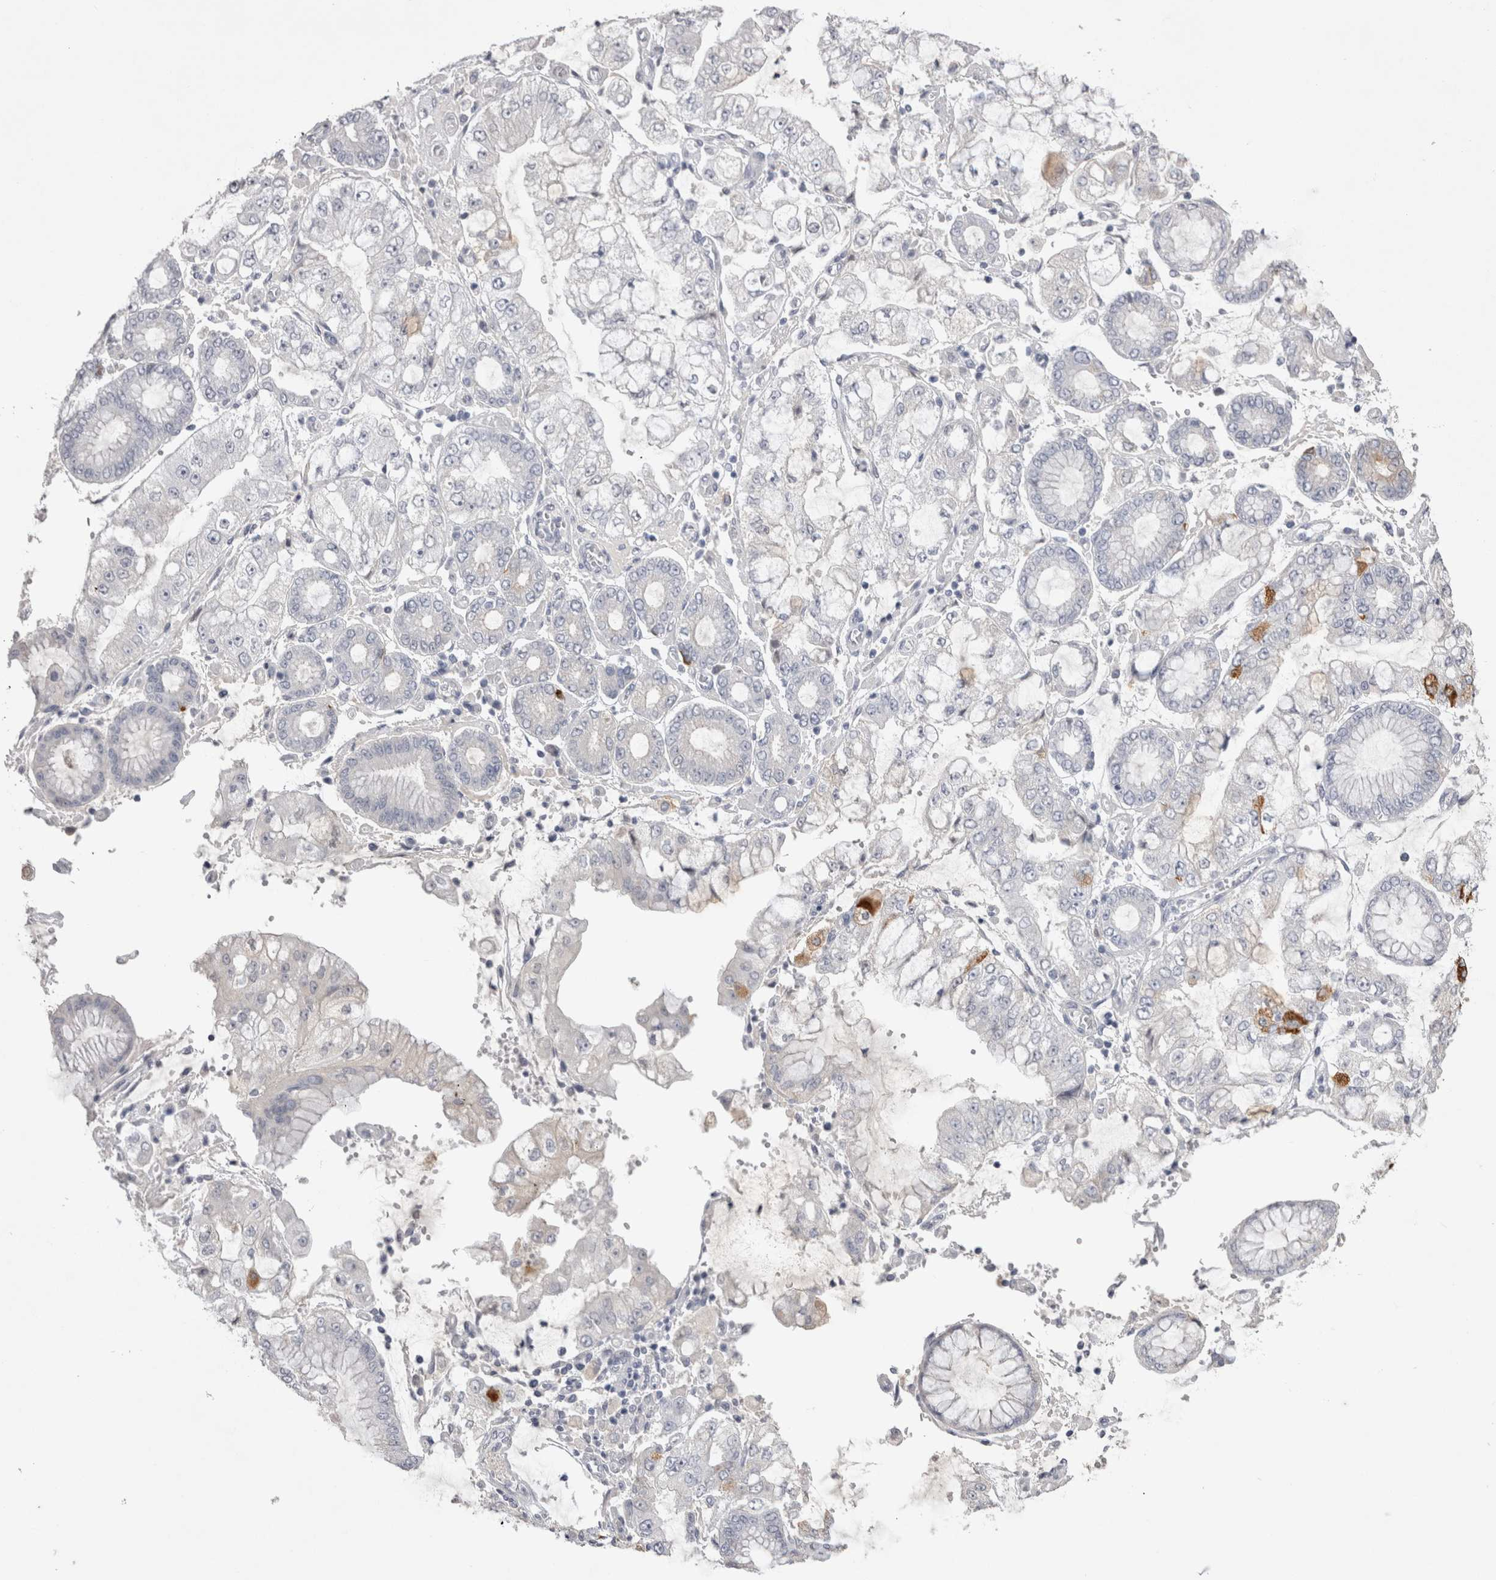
{"staining": {"intensity": "moderate", "quantity": "<25%", "location": "cytoplasmic/membranous"}, "tissue": "stomach cancer", "cell_type": "Tumor cells", "image_type": "cancer", "snomed": [{"axis": "morphology", "description": "Adenocarcinoma, NOS"}, {"axis": "topography", "description": "Stomach"}], "caption": "A brown stain shows moderate cytoplasmic/membranous expression of a protein in human stomach cancer (adenocarcinoma) tumor cells.", "gene": "ADAM2", "patient": {"sex": "male", "age": 76}}